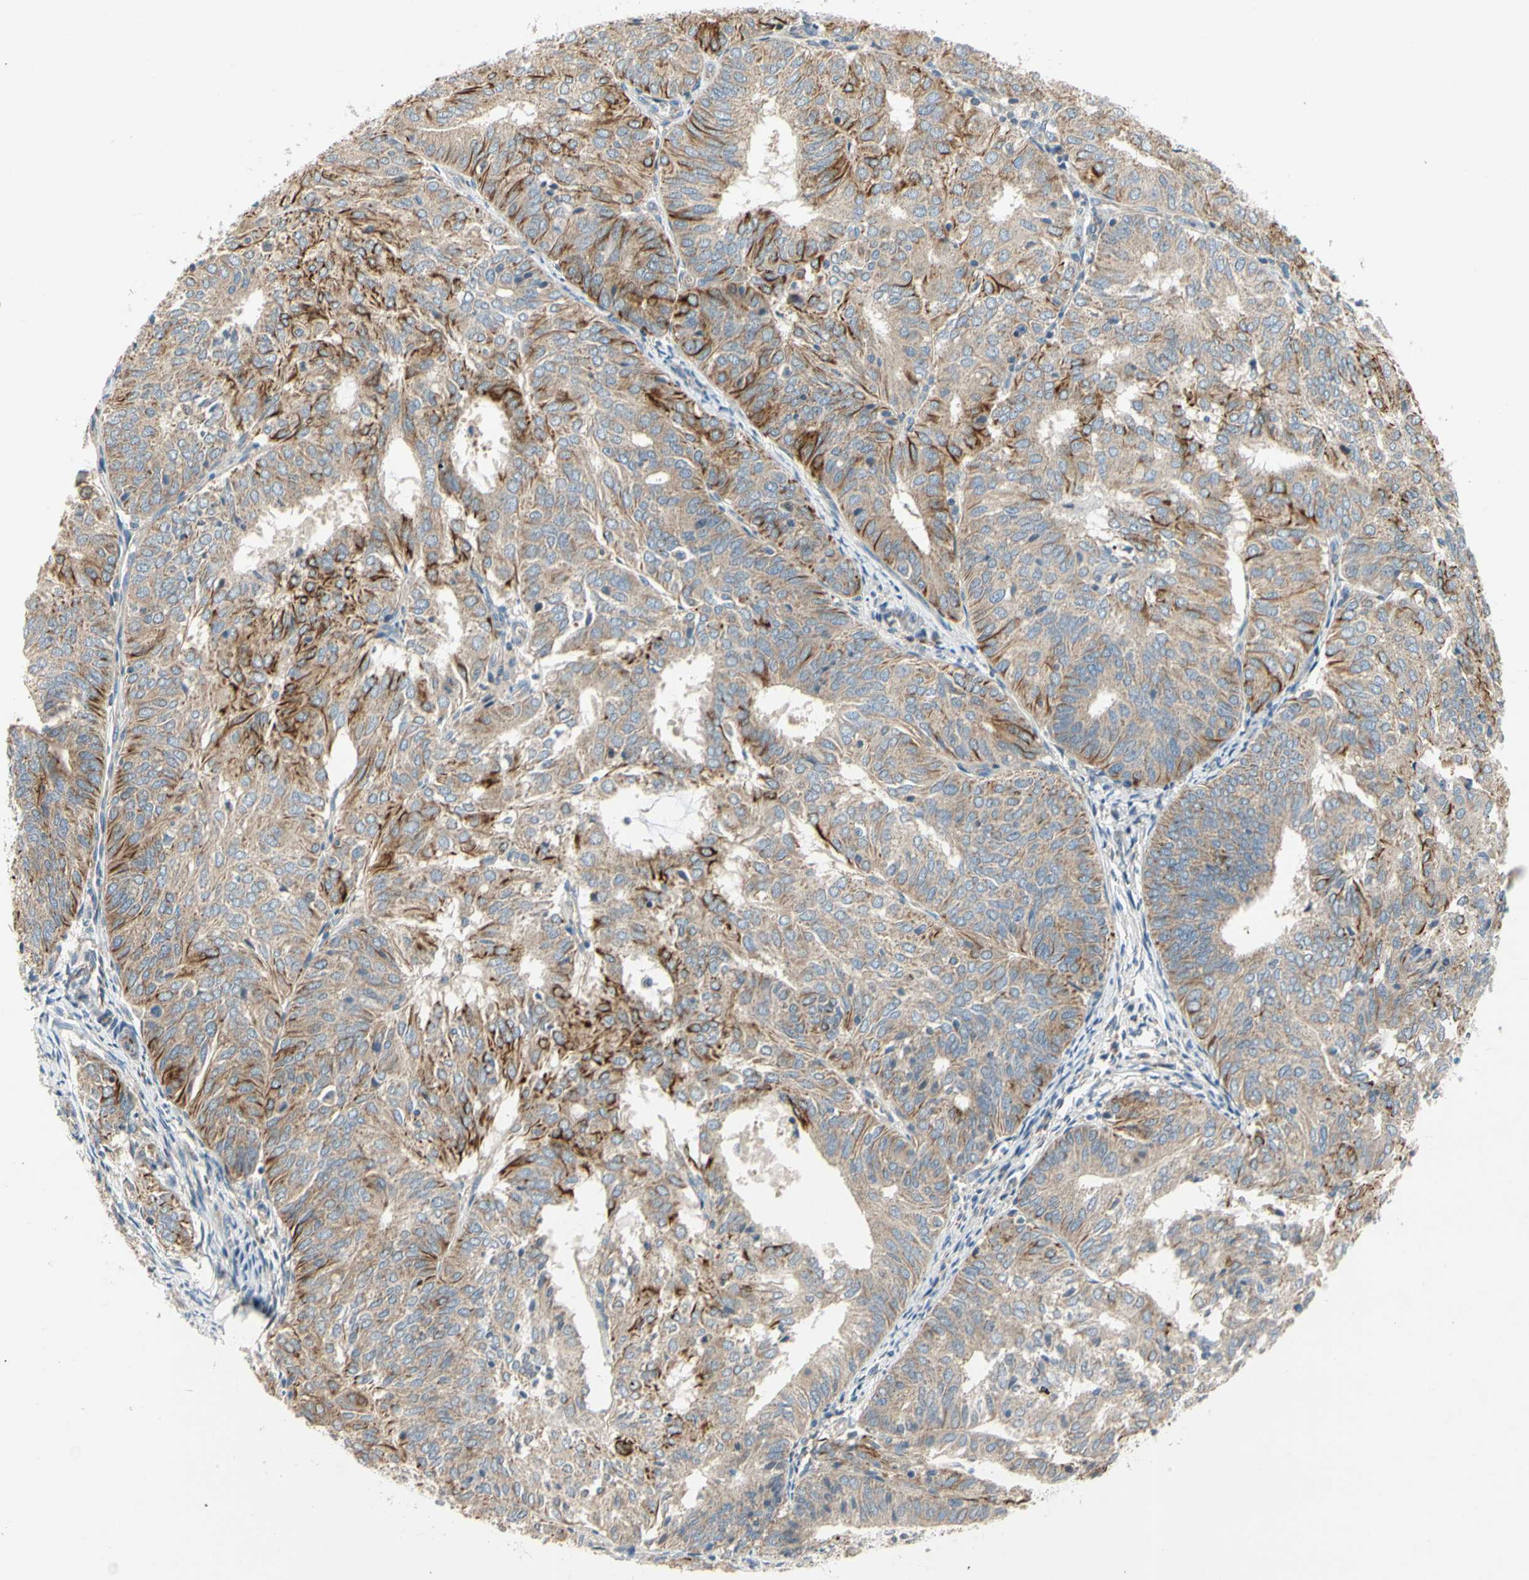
{"staining": {"intensity": "strong", "quantity": ">75%", "location": "cytoplasmic/membranous"}, "tissue": "endometrial cancer", "cell_type": "Tumor cells", "image_type": "cancer", "snomed": [{"axis": "morphology", "description": "Adenocarcinoma, NOS"}, {"axis": "topography", "description": "Uterus"}], "caption": "Immunohistochemical staining of endometrial adenocarcinoma reveals high levels of strong cytoplasmic/membranous positivity in approximately >75% of tumor cells.", "gene": "KLHDC8B", "patient": {"sex": "female", "age": 60}}